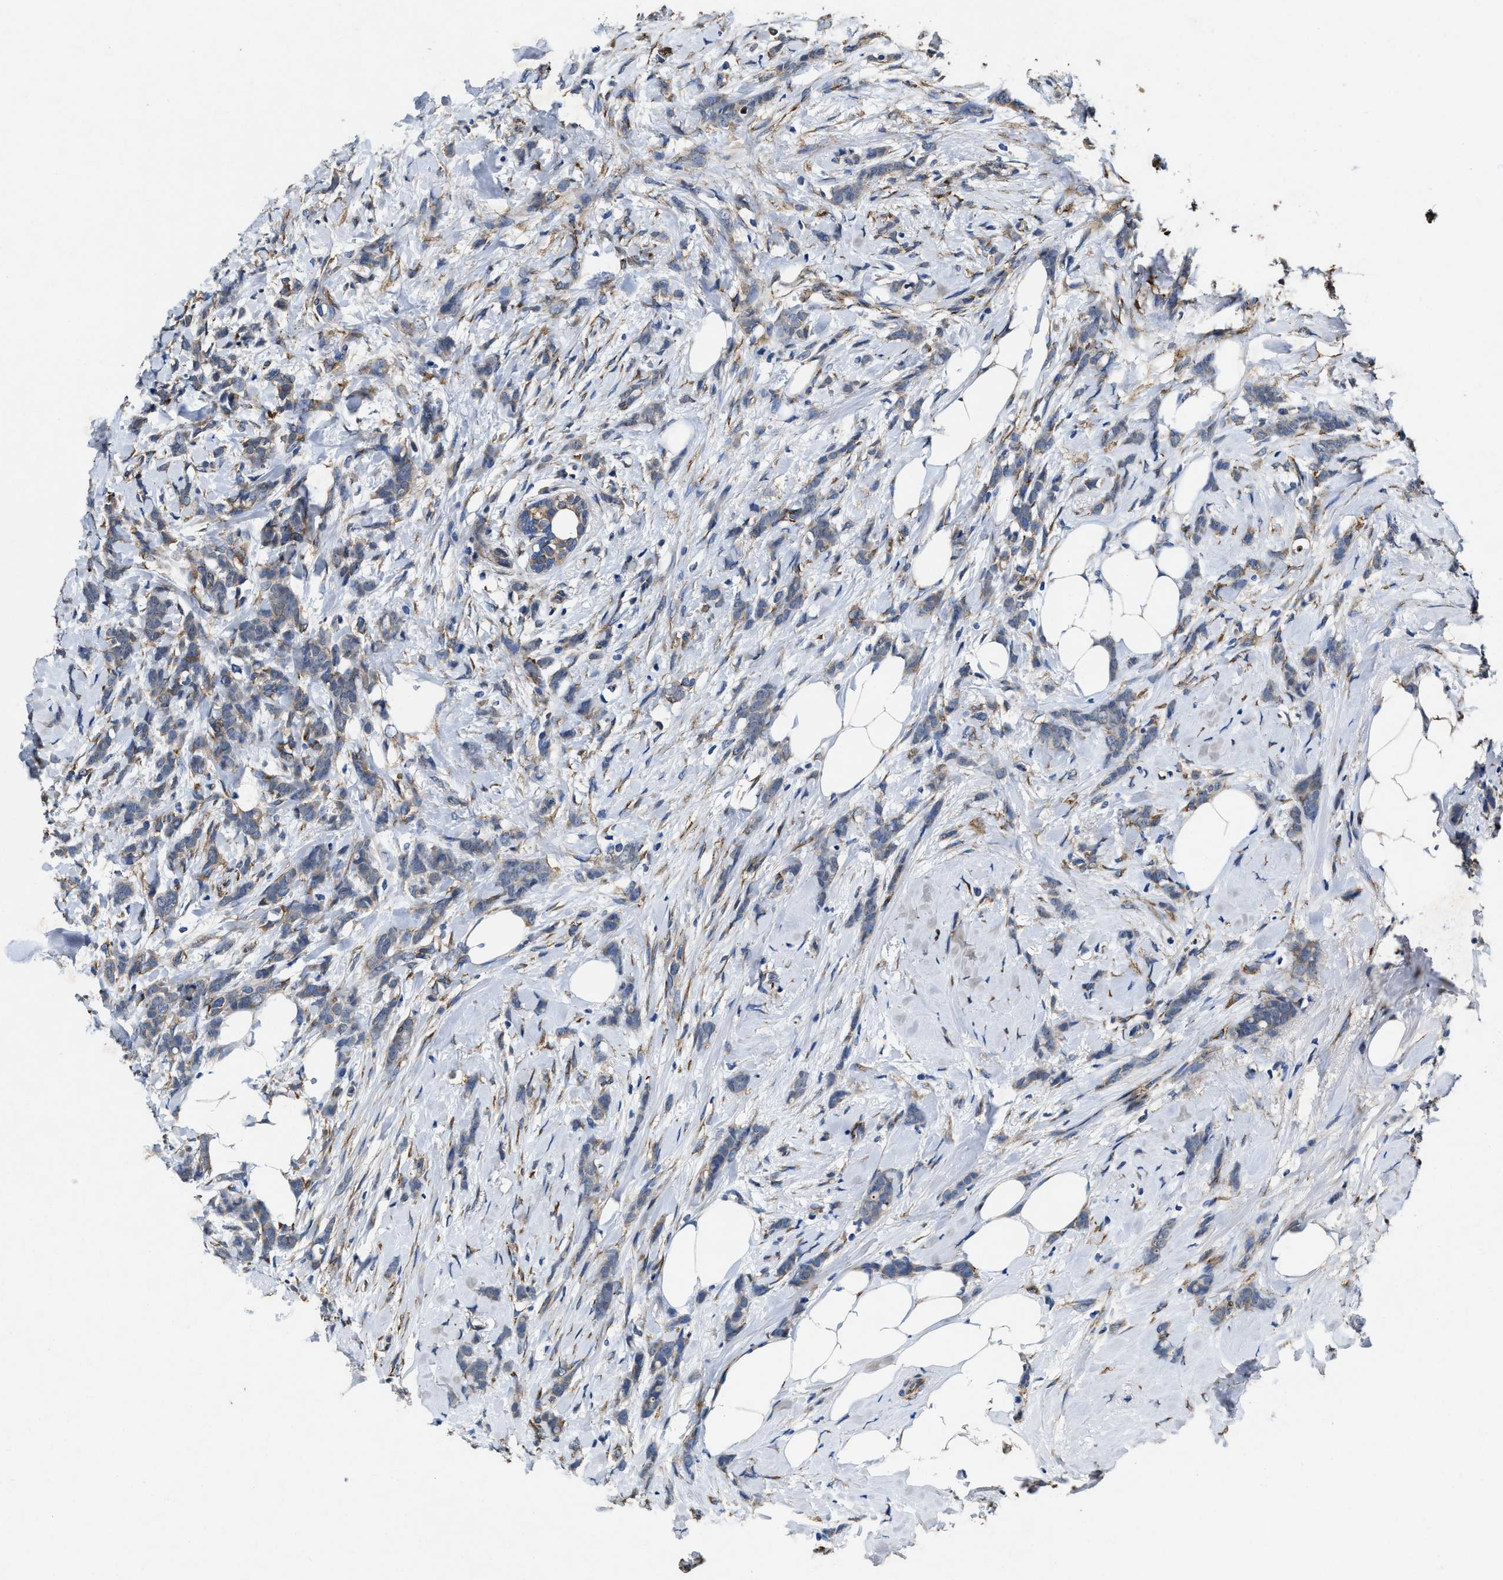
{"staining": {"intensity": "weak", "quantity": ">75%", "location": "cytoplasmic/membranous"}, "tissue": "breast cancer", "cell_type": "Tumor cells", "image_type": "cancer", "snomed": [{"axis": "morphology", "description": "Lobular carcinoma, in situ"}, {"axis": "morphology", "description": "Lobular carcinoma"}, {"axis": "topography", "description": "Breast"}], "caption": "A photomicrograph of human breast cancer stained for a protein displays weak cytoplasmic/membranous brown staining in tumor cells. The staining was performed using DAB (3,3'-diaminobenzidine) to visualize the protein expression in brown, while the nuclei were stained in blue with hematoxylin (Magnification: 20x).", "gene": "IDNK", "patient": {"sex": "female", "age": 41}}